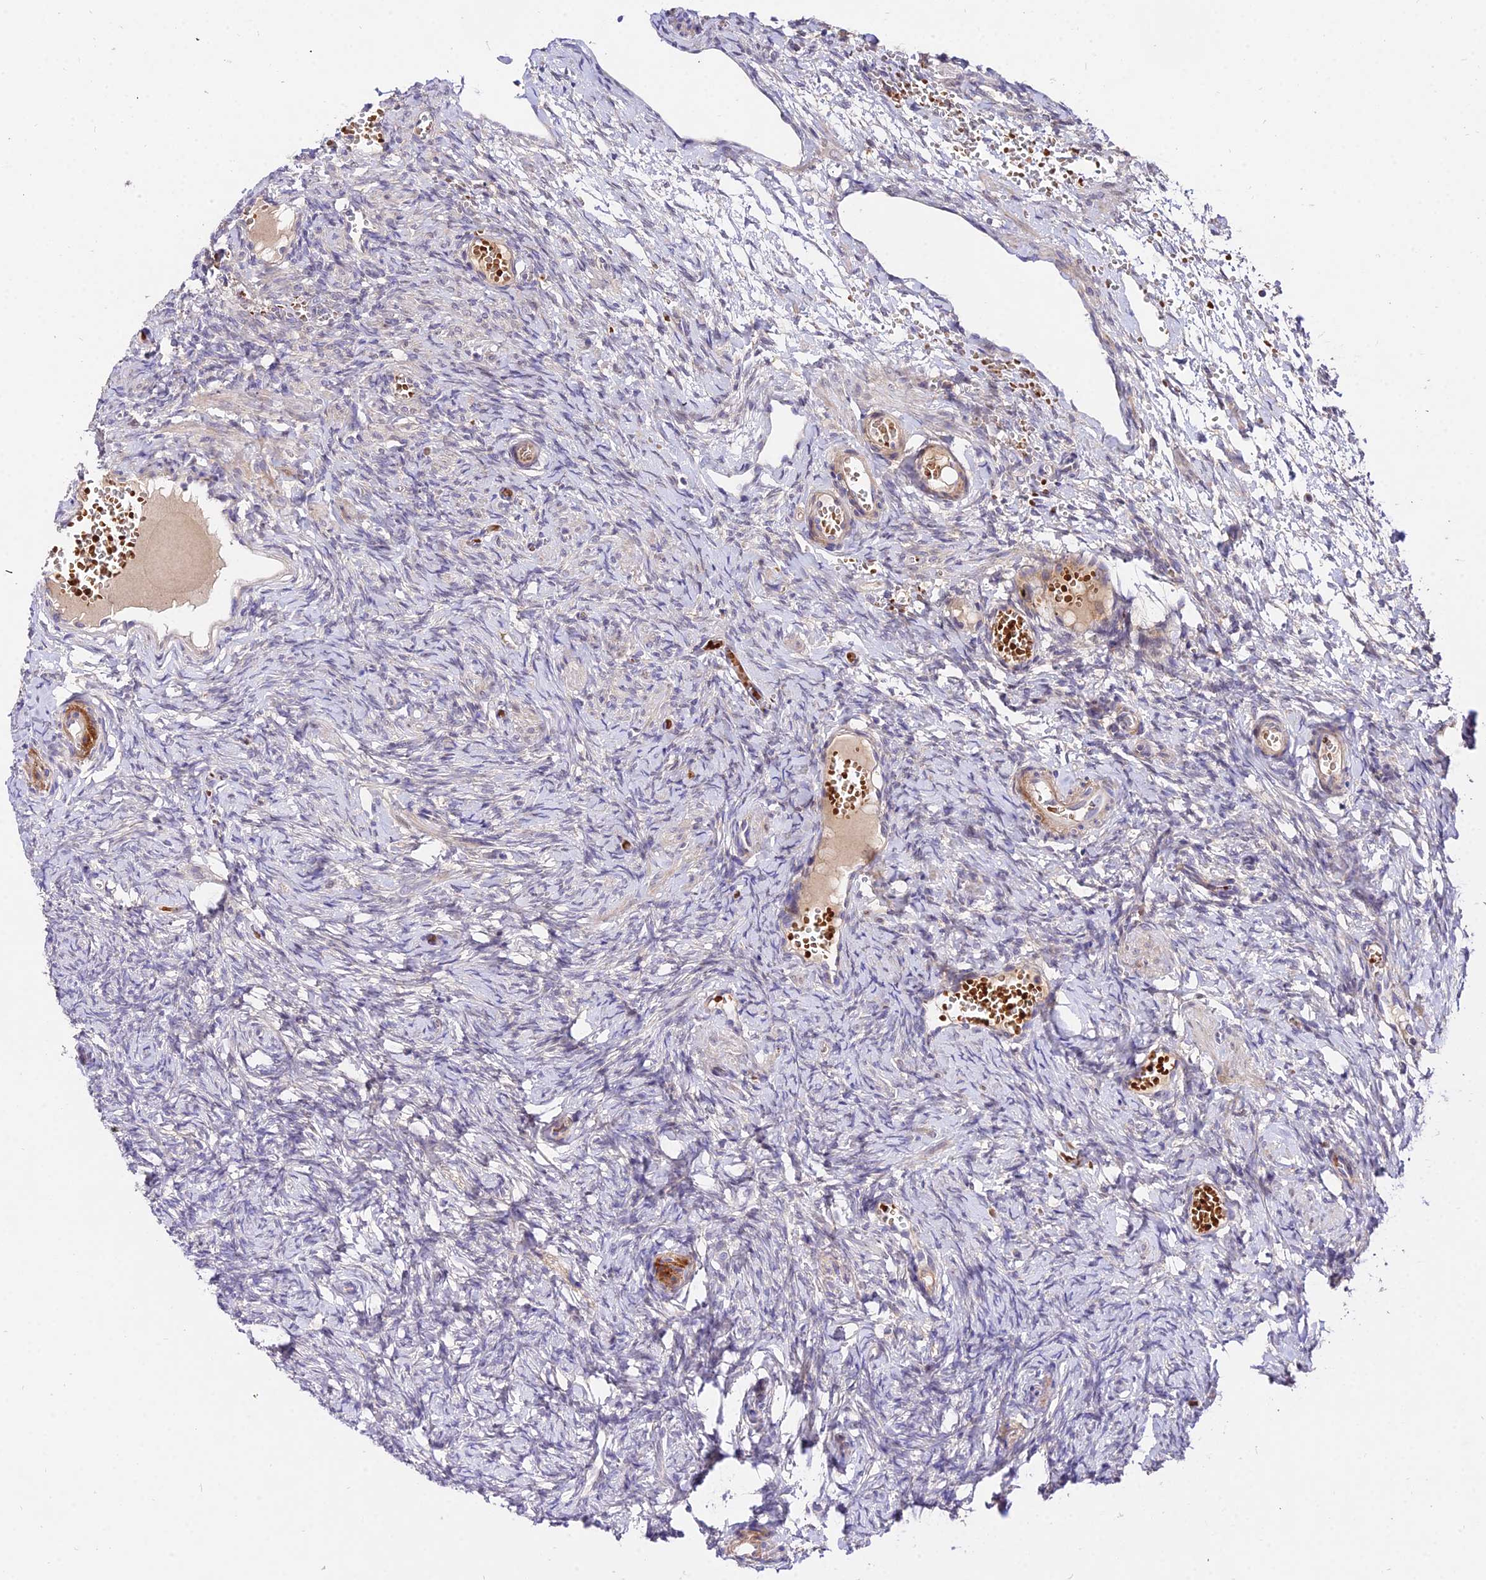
{"staining": {"intensity": "negative", "quantity": "none", "location": "none"}, "tissue": "ovary", "cell_type": "Ovarian stroma cells", "image_type": "normal", "snomed": [{"axis": "morphology", "description": "Adenocarcinoma, NOS"}, {"axis": "topography", "description": "Endometrium"}], "caption": "Histopathology image shows no protein expression in ovarian stroma cells of unremarkable ovary.", "gene": "WDR5B", "patient": {"sex": "female", "age": 32}}